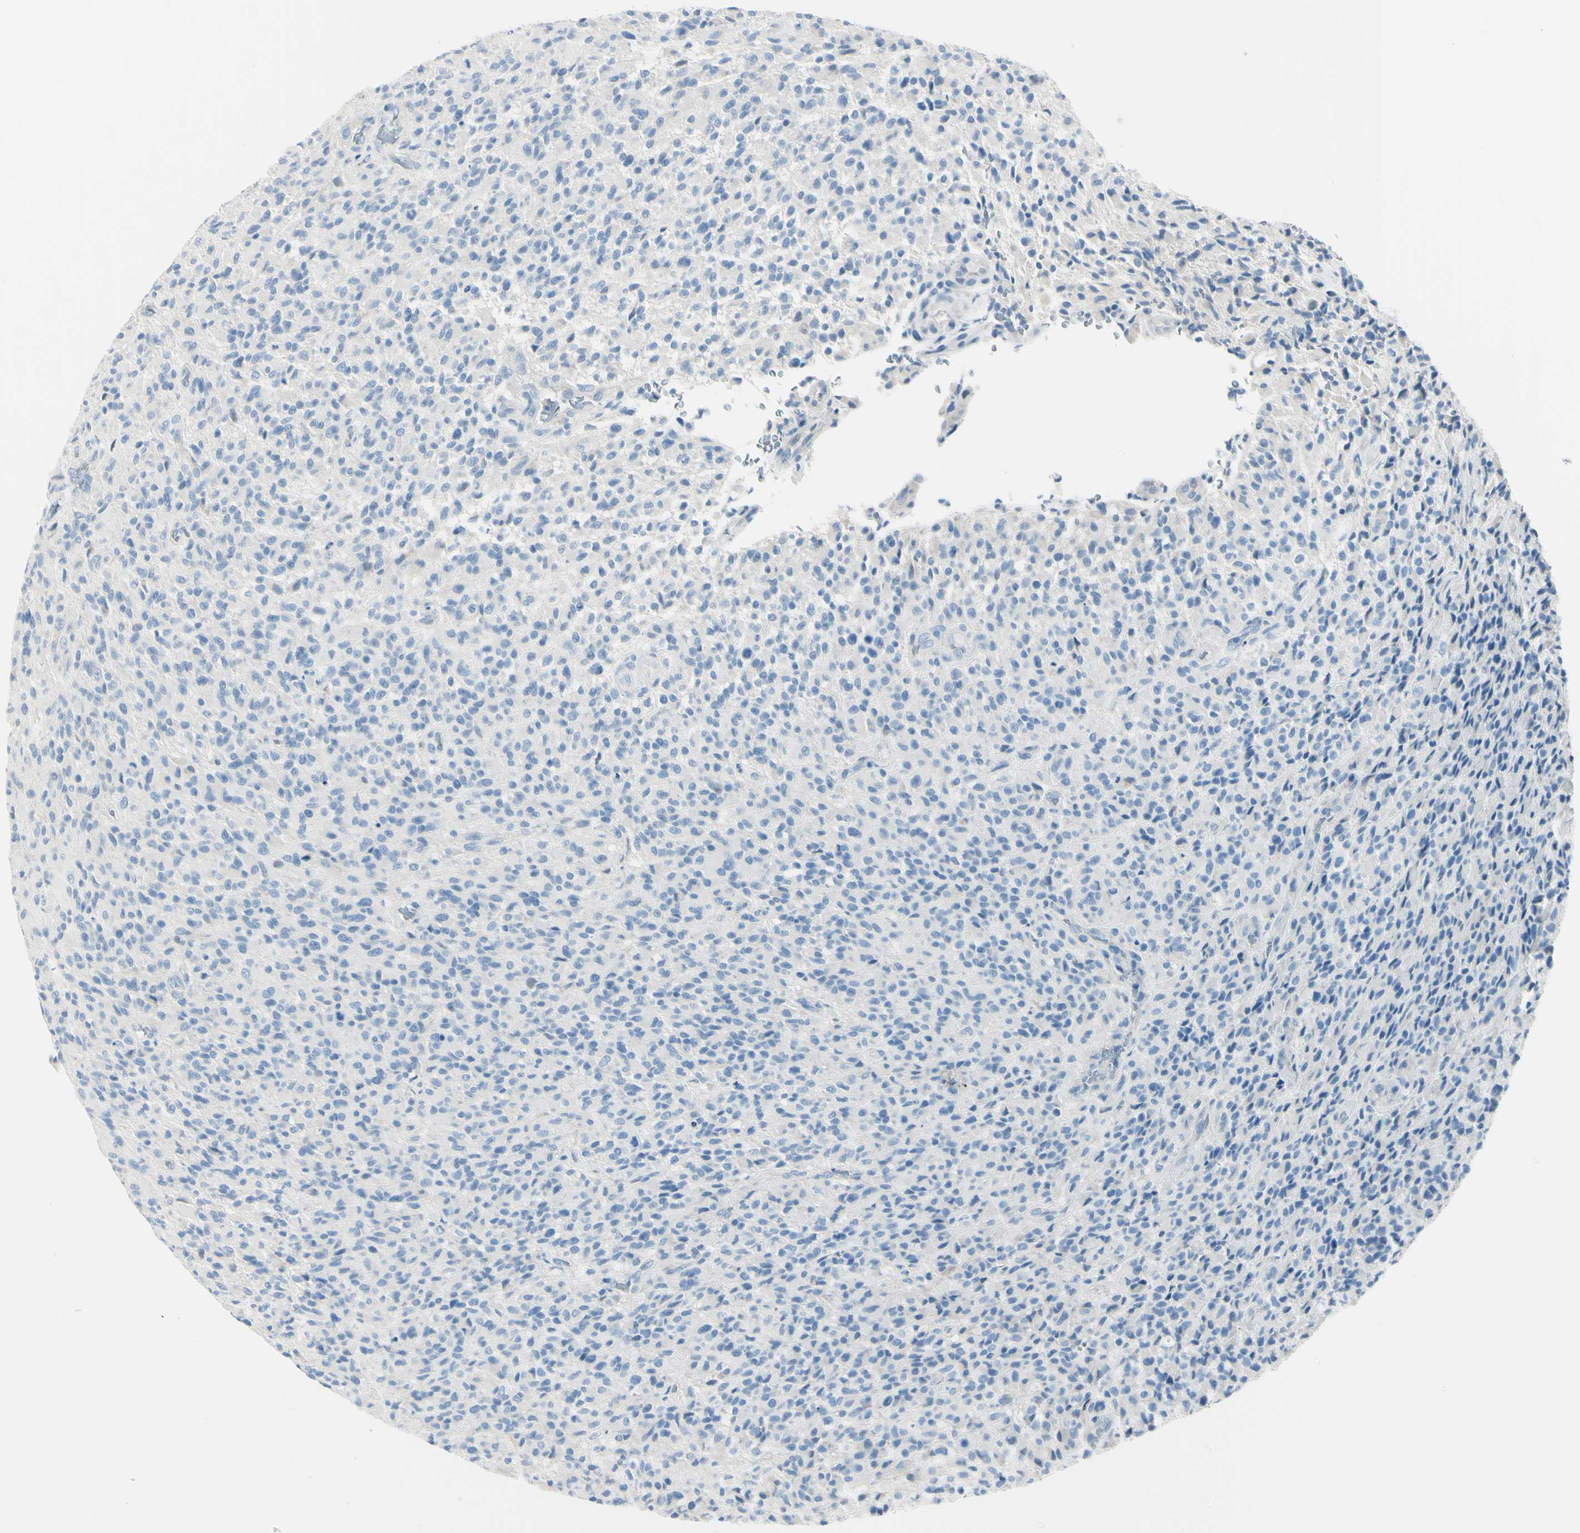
{"staining": {"intensity": "negative", "quantity": "none", "location": "none"}, "tissue": "glioma", "cell_type": "Tumor cells", "image_type": "cancer", "snomed": [{"axis": "morphology", "description": "Glioma, malignant, High grade"}, {"axis": "topography", "description": "Brain"}], "caption": "Immunohistochemical staining of malignant glioma (high-grade) shows no significant staining in tumor cells.", "gene": "DLG4", "patient": {"sex": "male", "age": 71}}